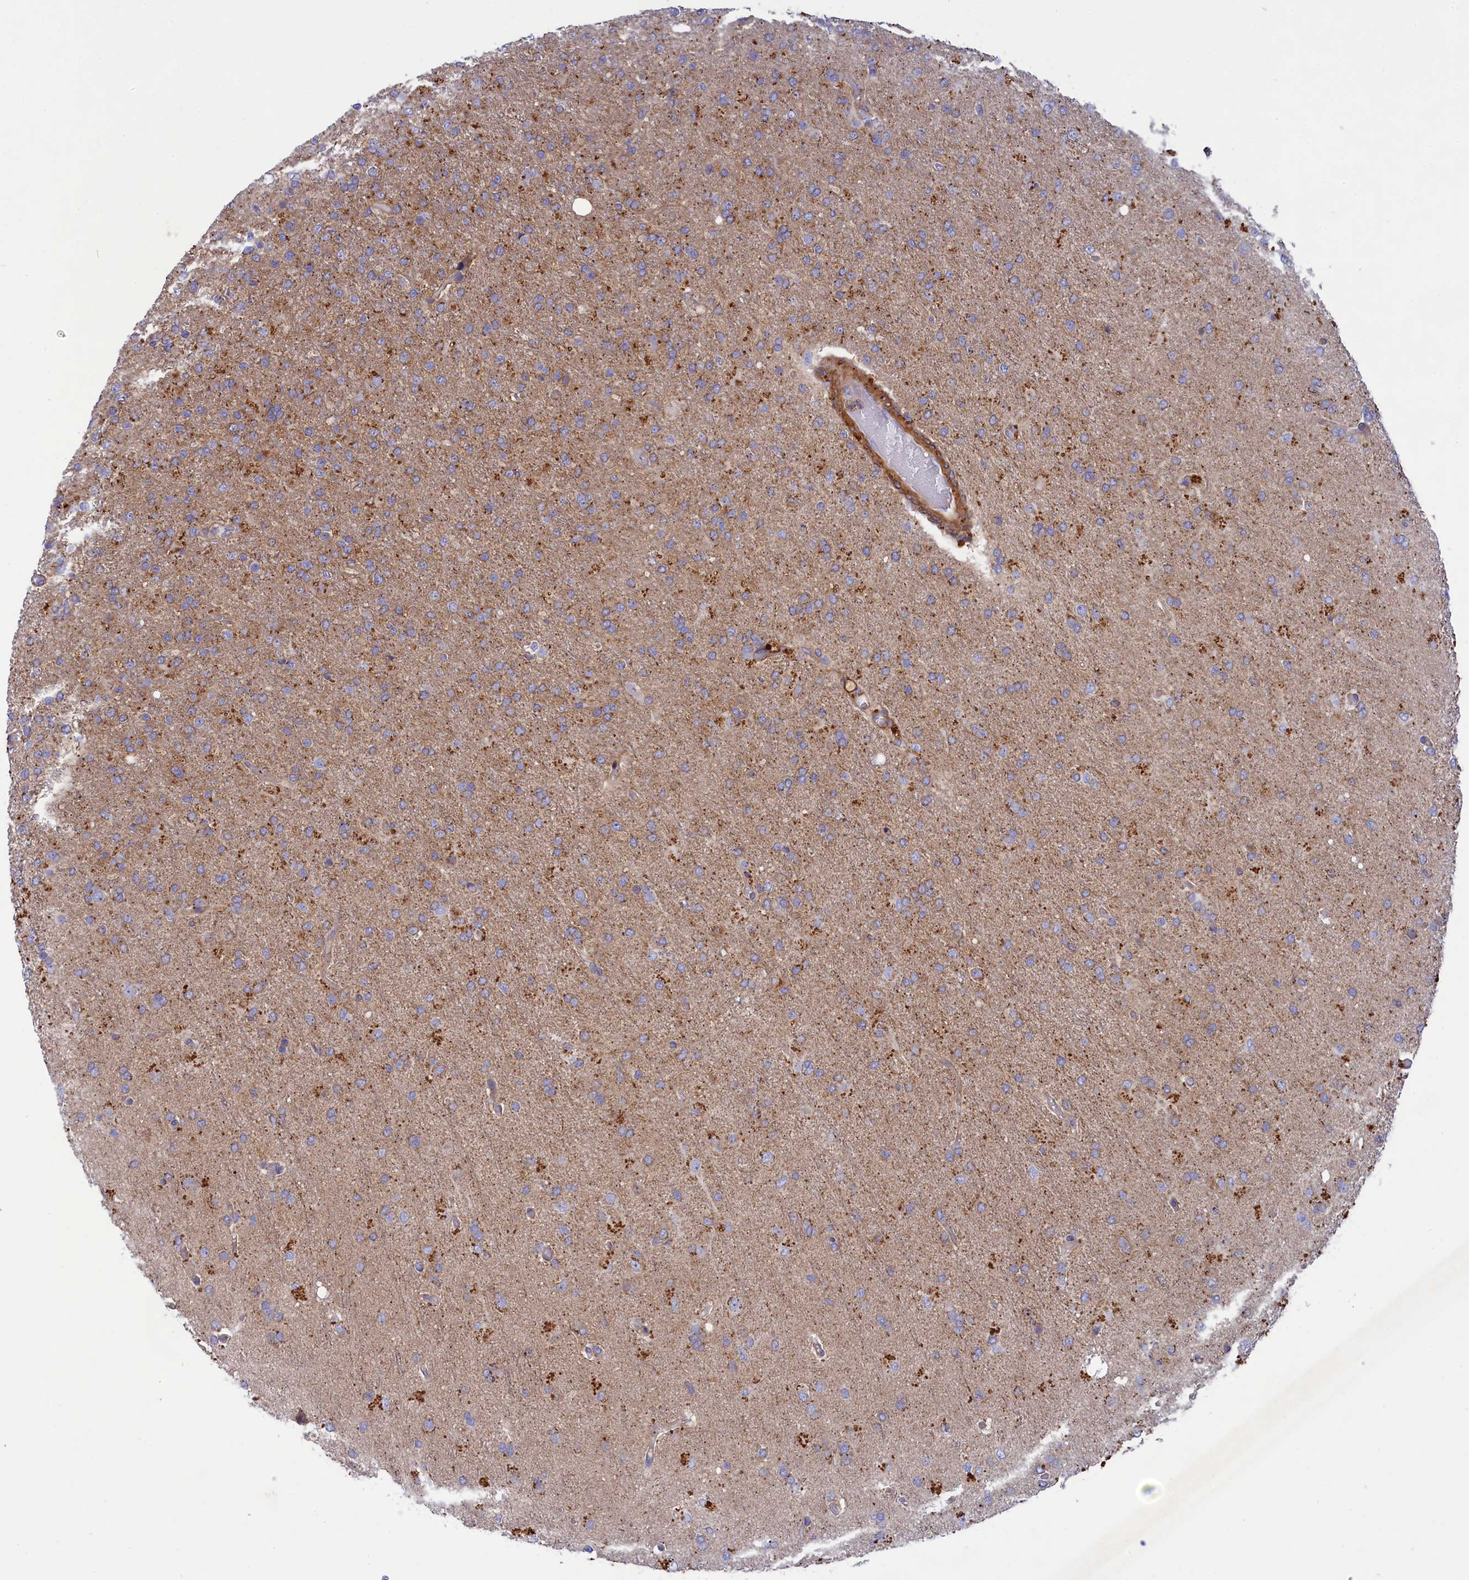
{"staining": {"intensity": "moderate", "quantity": "<25%", "location": "cytoplasmic/membranous"}, "tissue": "glioma", "cell_type": "Tumor cells", "image_type": "cancer", "snomed": [{"axis": "morphology", "description": "Glioma, malignant, High grade"}, {"axis": "topography", "description": "Brain"}], "caption": "Tumor cells reveal moderate cytoplasmic/membranous positivity in about <25% of cells in glioma. (Stains: DAB (3,3'-diaminobenzidine) in brown, nuclei in blue, Microscopy: brightfield microscopy at high magnification).", "gene": "SCAMP4", "patient": {"sex": "female", "age": 74}}